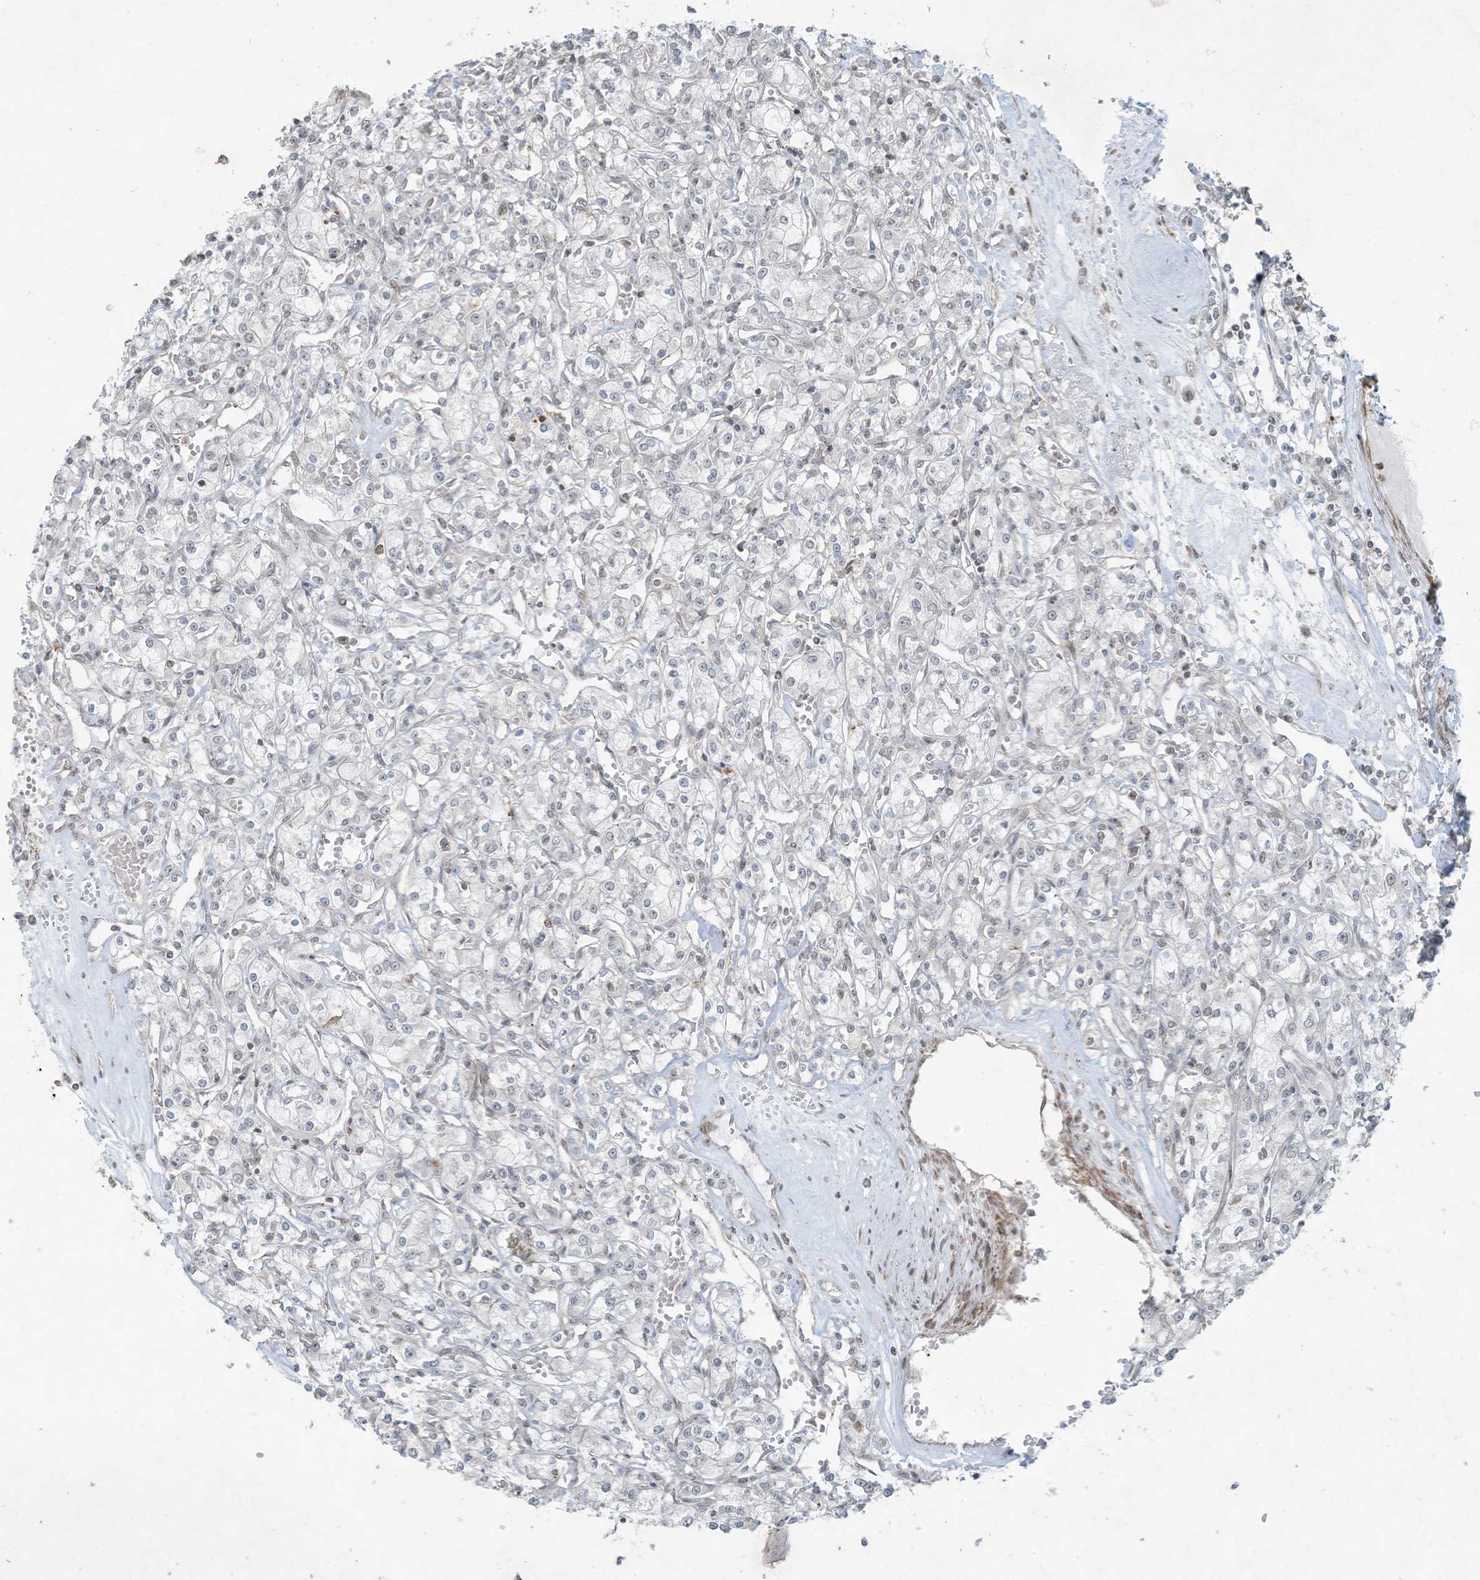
{"staining": {"intensity": "negative", "quantity": "none", "location": "none"}, "tissue": "renal cancer", "cell_type": "Tumor cells", "image_type": "cancer", "snomed": [{"axis": "morphology", "description": "Adenocarcinoma, NOS"}, {"axis": "topography", "description": "Kidney"}], "caption": "Tumor cells show no significant protein expression in renal adenocarcinoma. (Brightfield microscopy of DAB (3,3'-diaminobenzidine) immunohistochemistry at high magnification).", "gene": "ZNF263", "patient": {"sex": "female", "age": 59}}